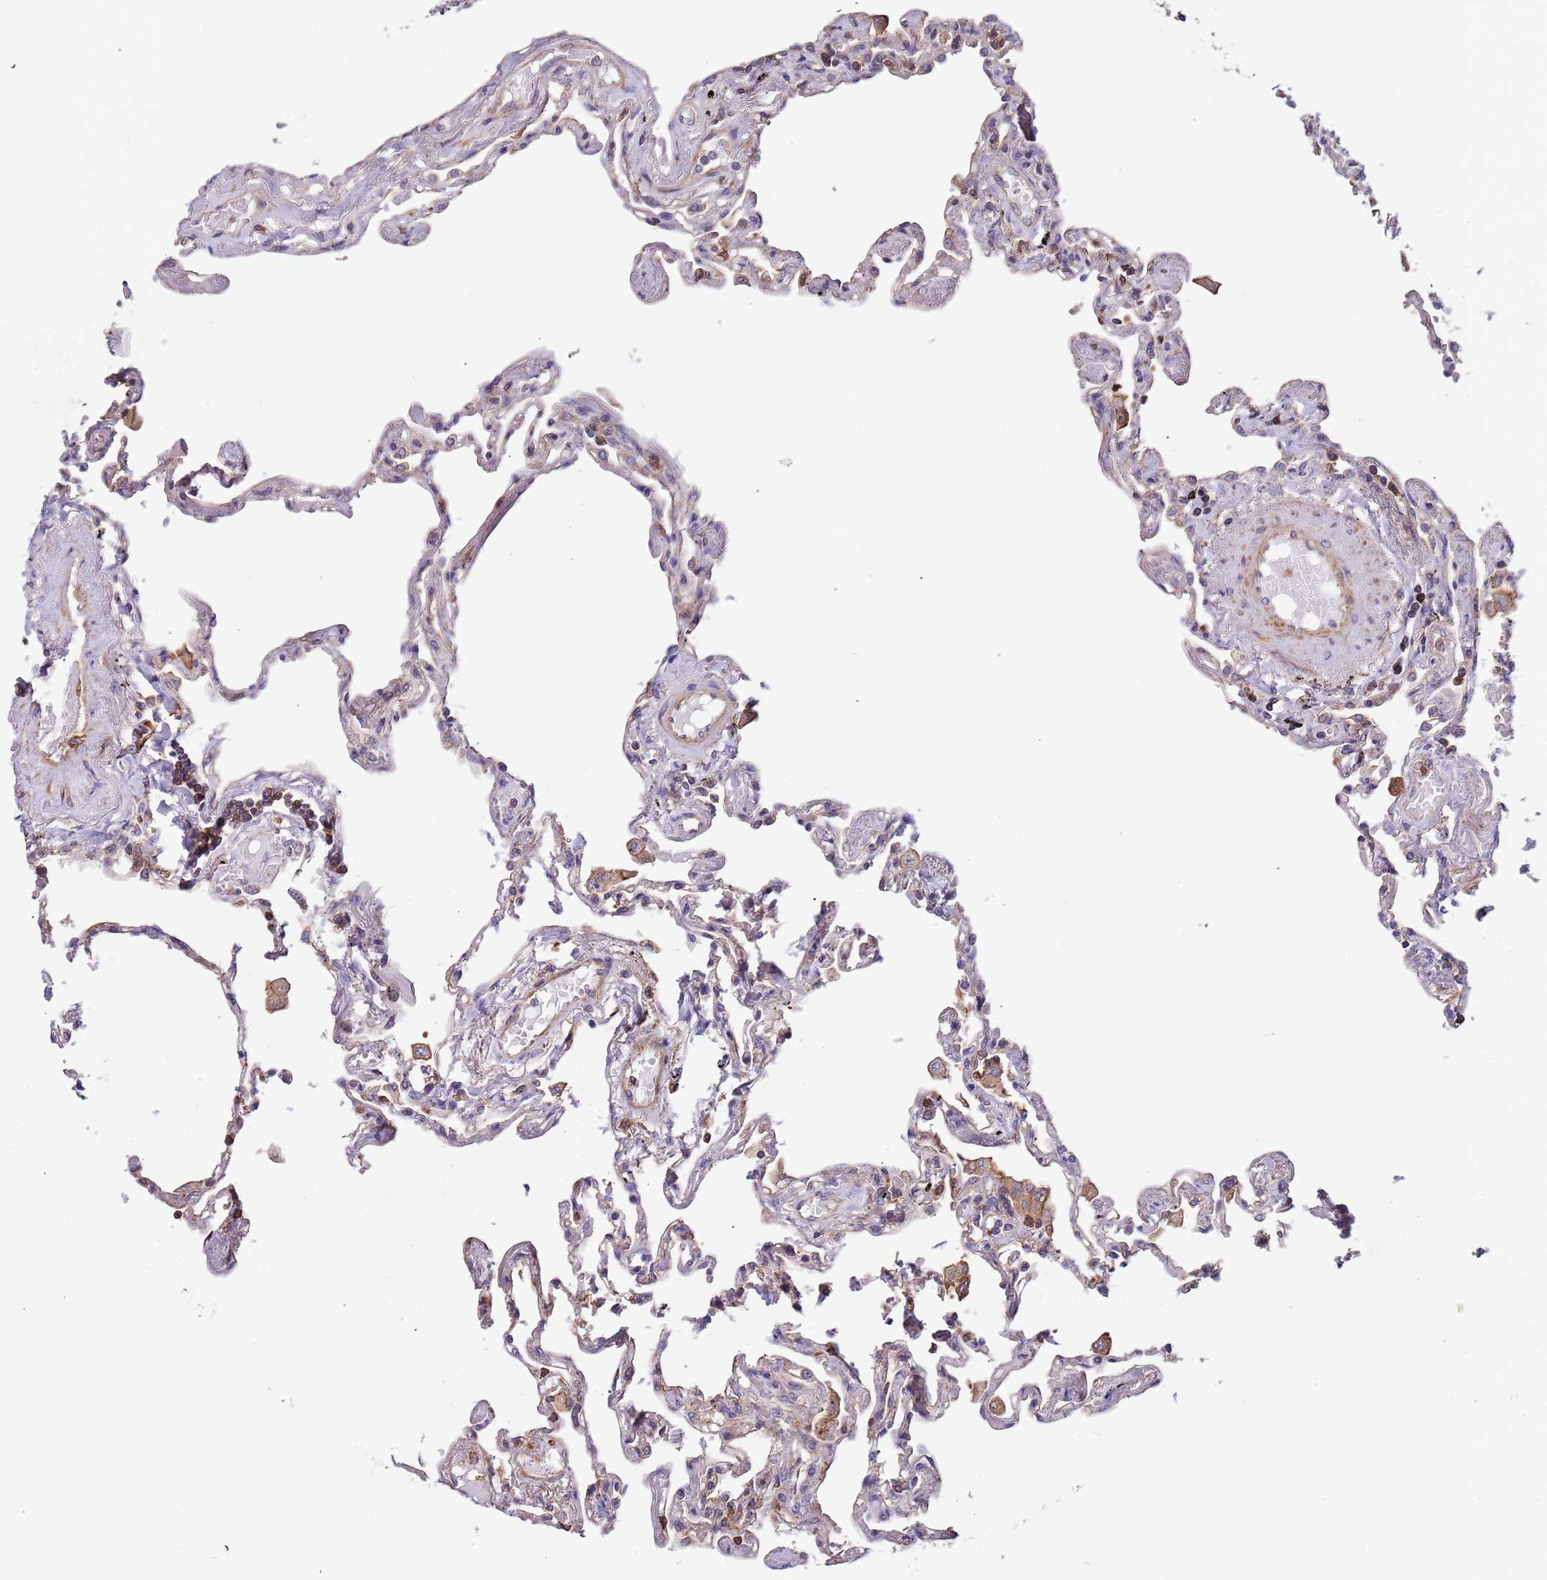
{"staining": {"intensity": "negative", "quantity": "none", "location": "none"}, "tissue": "lung", "cell_type": "Alveolar cells", "image_type": "normal", "snomed": [{"axis": "morphology", "description": "Normal tissue, NOS"}, {"axis": "topography", "description": "Lung"}], "caption": "An immunohistochemistry image of normal lung is shown. There is no staining in alveolar cells of lung.", "gene": "SYT4", "patient": {"sex": "female", "age": 67}}